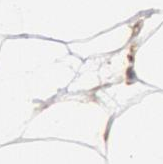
{"staining": {"intensity": "moderate", "quantity": "25%-75%", "location": "cytoplasmic/membranous"}, "tissue": "adipose tissue", "cell_type": "Adipocytes", "image_type": "normal", "snomed": [{"axis": "morphology", "description": "Normal tissue, NOS"}, {"axis": "morphology", "description": "Duct carcinoma"}, {"axis": "topography", "description": "Breast"}, {"axis": "topography", "description": "Adipose tissue"}], "caption": "Immunohistochemistry image of unremarkable adipose tissue: human adipose tissue stained using immunohistochemistry reveals medium levels of moderate protein expression localized specifically in the cytoplasmic/membranous of adipocytes, appearing as a cytoplasmic/membranous brown color.", "gene": "ENSG00000250264", "patient": {"sex": "female", "age": 37}}